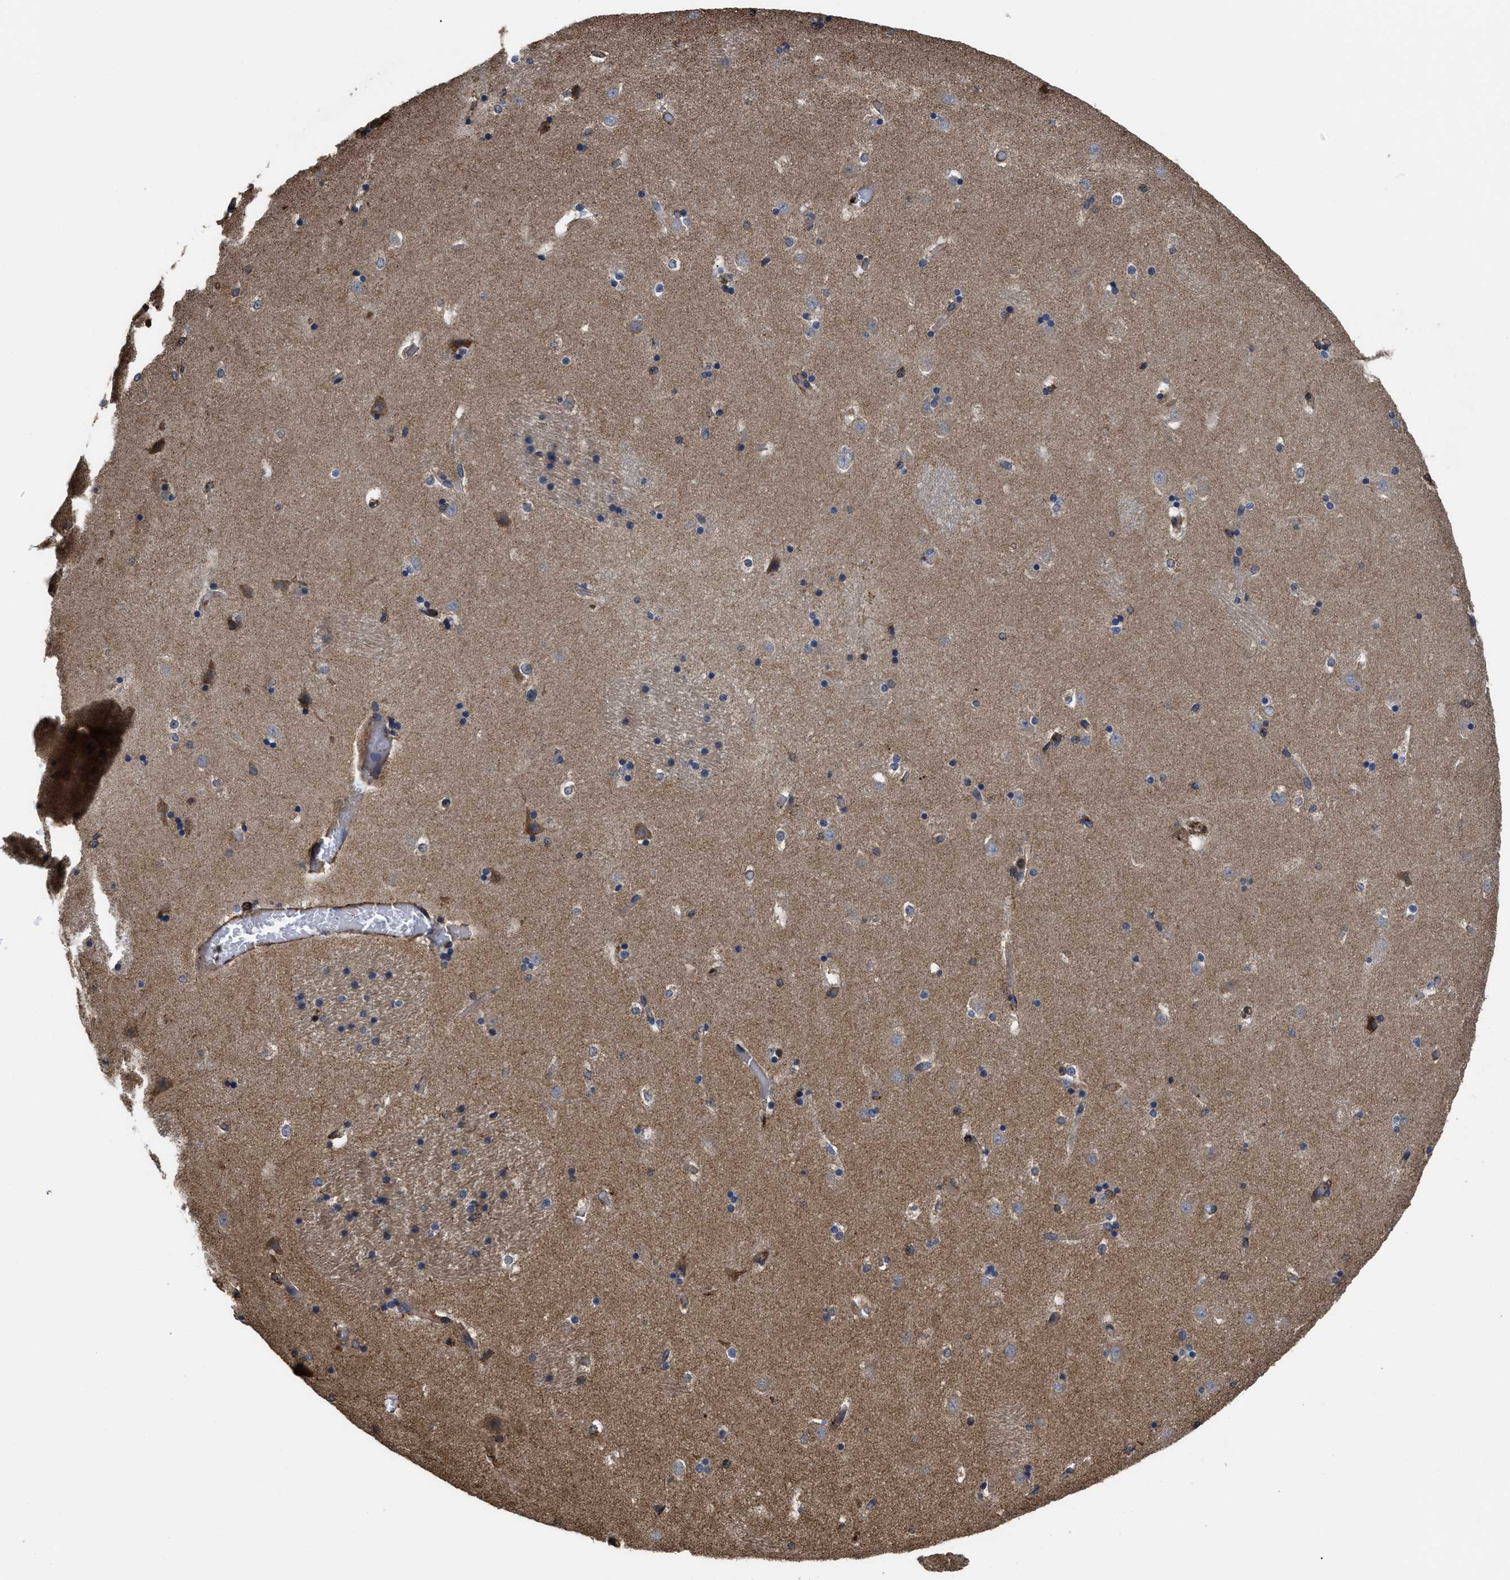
{"staining": {"intensity": "moderate", "quantity": "<25%", "location": "cytoplasmic/membranous"}, "tissue": "caudate", "cell_type": "Glial cells", "image_type": "normal", "snomed": [{"axis": "morphology", "description": "Normal tissue, NOS"}, {"axis": "topography", "description": "Lateral ventricle wall"}], "caption": "Immunohistochemistry (IHC) histopathology image of unremarkable caudate stained for a protein (brown), which shows low levels of moderate cytoplasmic/membranous expression in about <25% of glial cells.", "gene": "SCUBE2", "patient": {"sex": "male", "age": 45}}